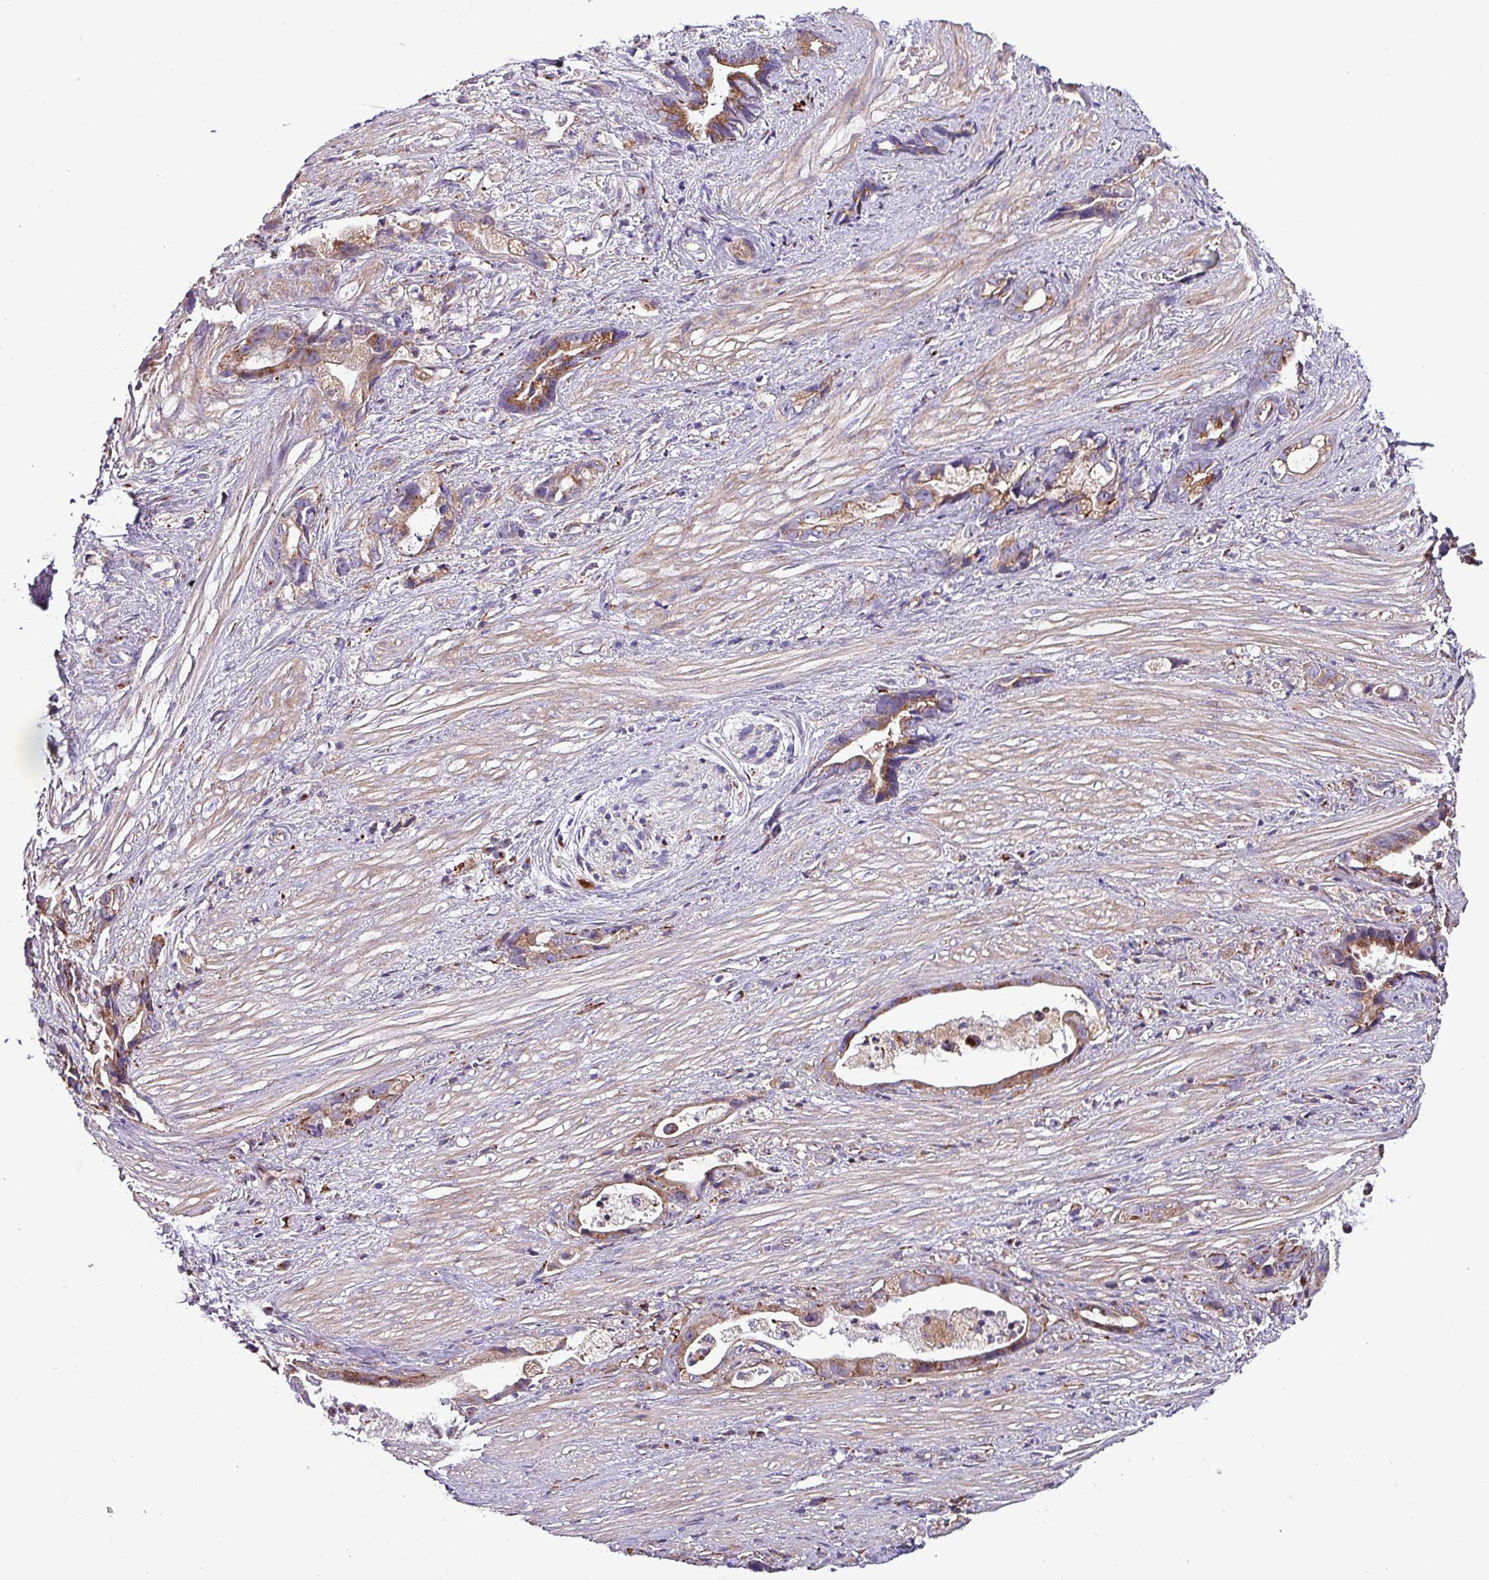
{"staining": {"intensity": "moderate", "quantity": ">75%", "location": "cytoplasmic/membranous"}, "tissue": "stomach cancer", "cell_type": "Tumor cells", "image_type": "cancer", "snomed": [{"axis": "morphology", "description": "Adenocarcinoma, NOS"}, {"axis": "topography", "description": "Stomach"}], "caption": "Immunohistochemical staining of human adenocarcinoma (stomach) shows medium levels of moderate cytoplasmic/membranous positivity in about >75% of tumor cells. (Stains: DAB (3,3'-diaminobenzidine) in brown, nuclei in blue, Microscopy: brightfield microscopy at high magnification).", "gene": "VAMP4", "patient": {"sex": "male", "age": 55}}